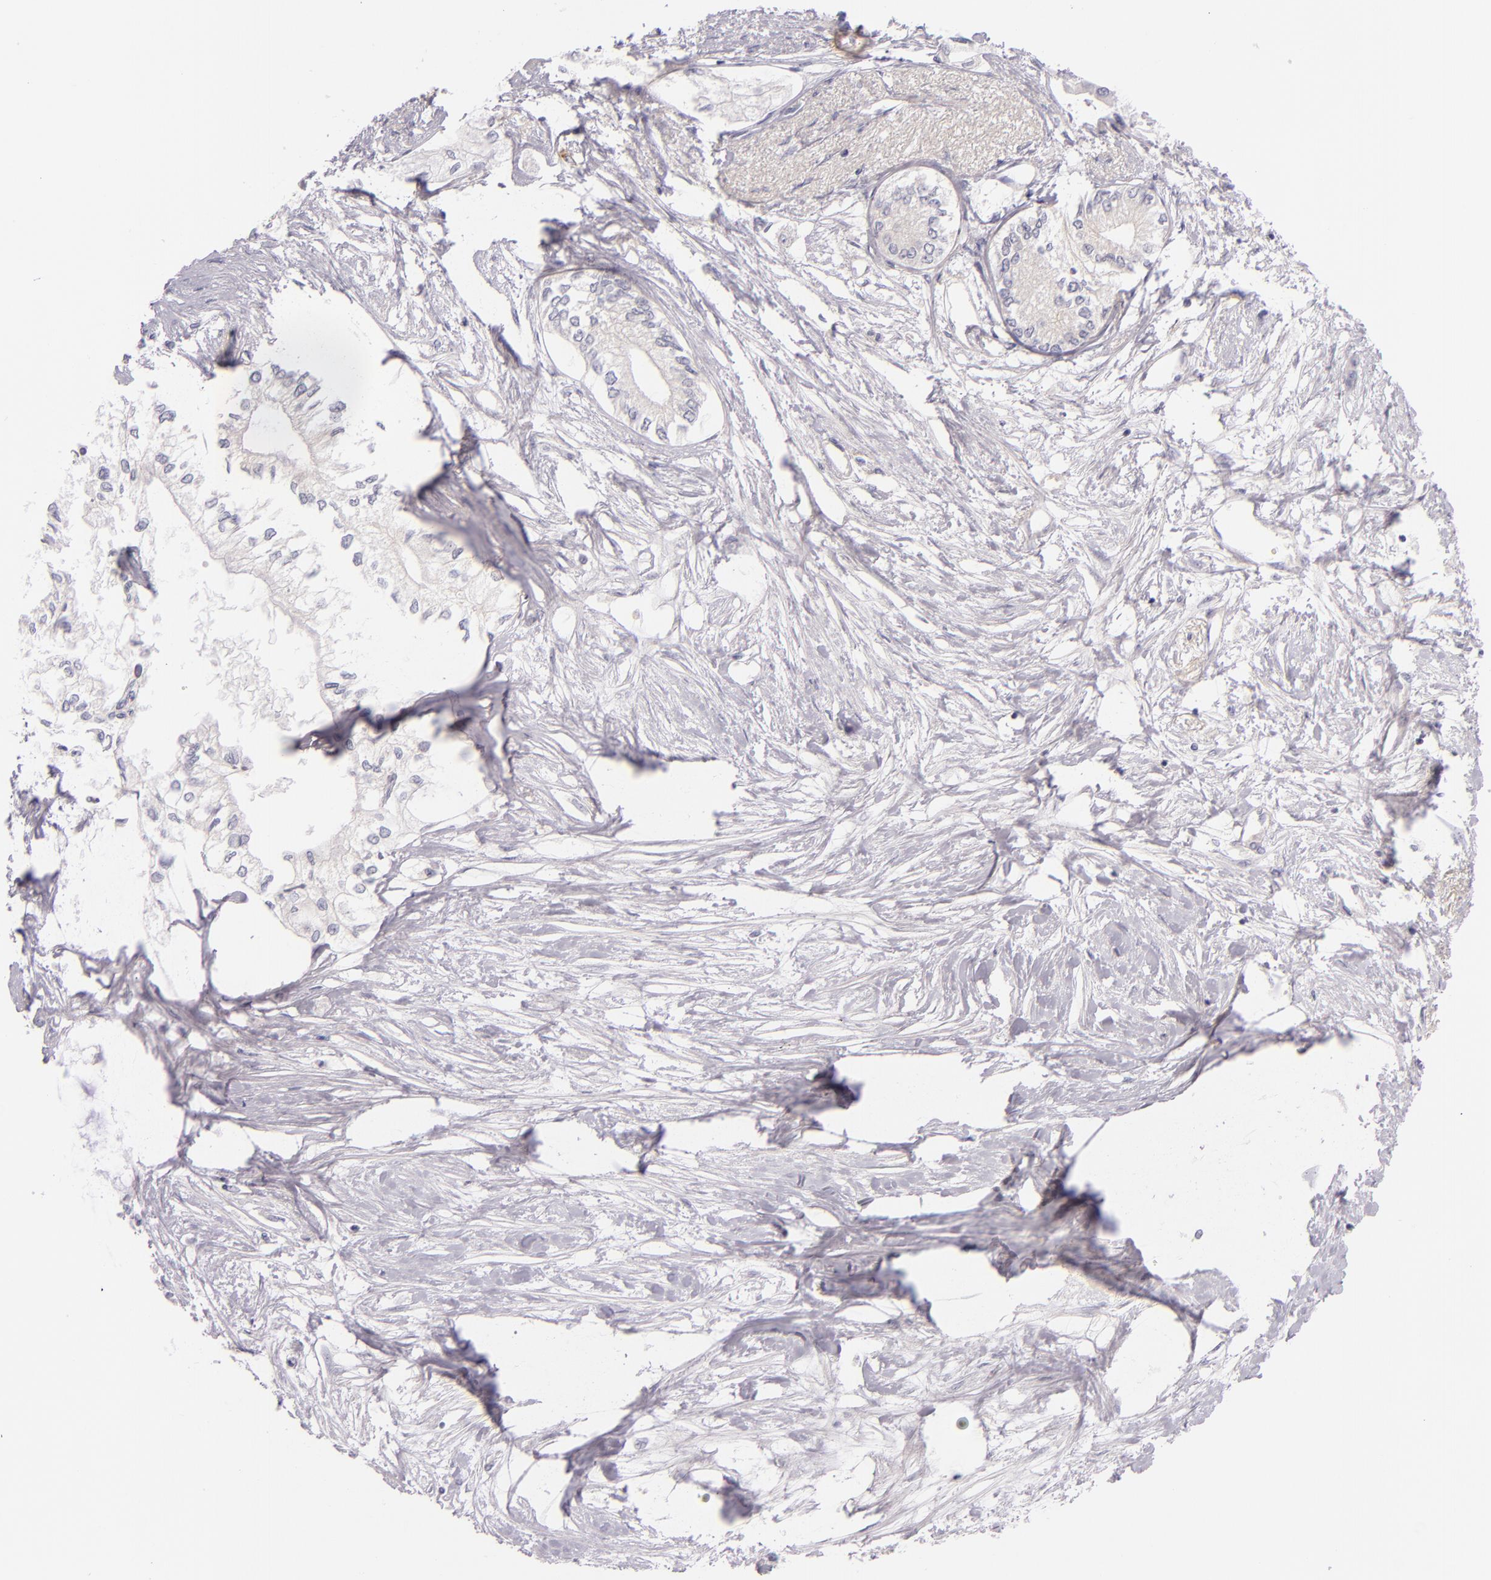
{"staining": {"intensity": "negative", "quantity": "none", "location": "none"}, "tissue": "pancreatic cancer", "cell_type": "Tumor cells", "image_type": "cancer", "snomed": [{"axis": "morphology", "description": "Adenocarcinoma, NOS"}, {"axis": "topography", "description": "Pancreas"}], "caption": "IHC image of neoplastic tissue: human pancreatic cancer (adenocarcinoma) stained with DAB (3,3'-diaminobenzidine) exhibits no significant protein expression in tumor cells. The staining is performed using DAB brown chromogen with nuclei counter-stained in using hematoxylin.", "gene": "BCL3", "patient": {"sex": "male", "age": 79}}